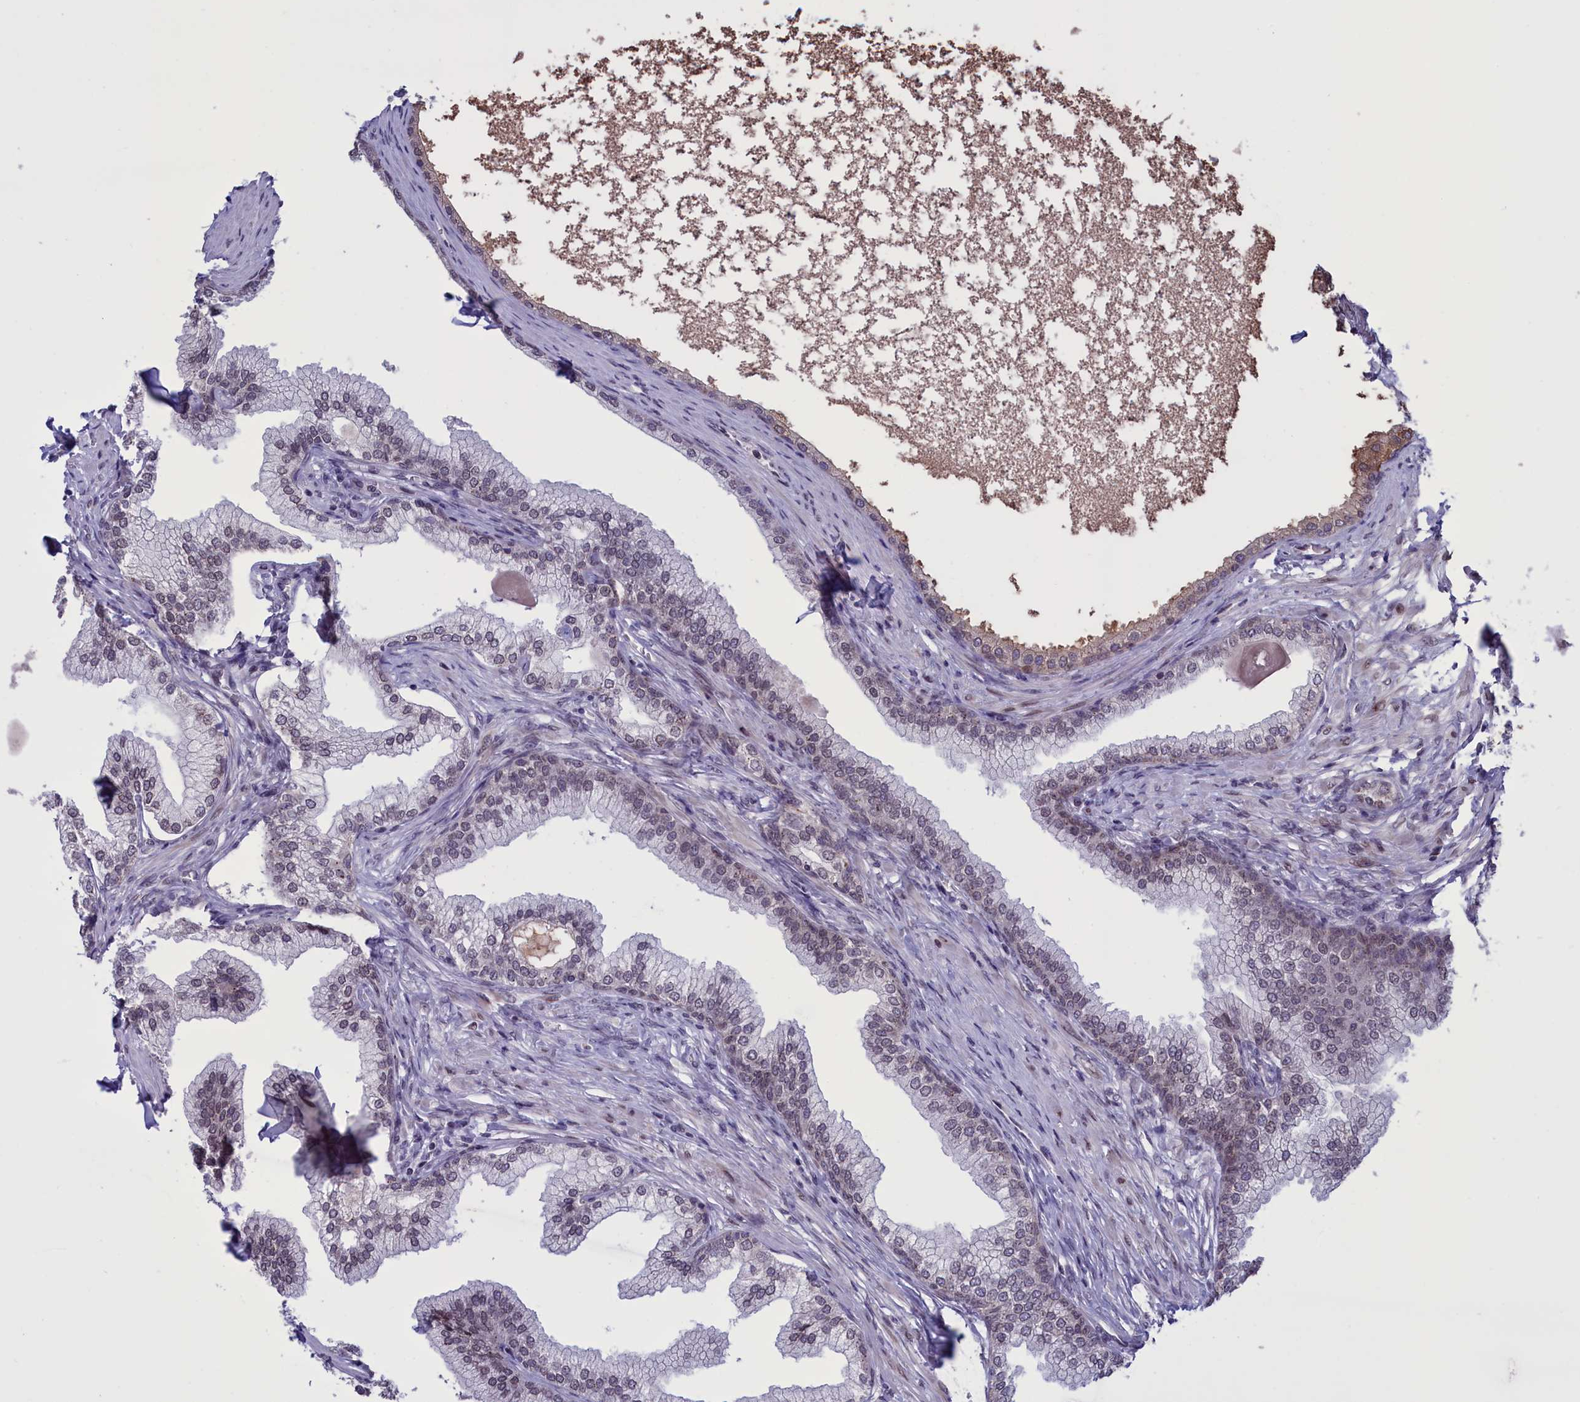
{"staining": {"intensity": "moderate", "quantity": "25%-75%", "location": "cytoplasmic/membranous"}, "tissue": "prostate", "cell_type": "Glandular cells", "image_type": "normal", "snomed": [{"axis": "morphology", "description": "Normal tissue, NOS"}, {"axis": "morphology", "description": "Urothelial carcinoma, Low grade"}, {"axis": "topography", "description": "Urinary bladder"}, {"axis": "topography", "description": "Prostate"}], "caption": "Immunohistochemical staining of normal prostate shows moderate cytoplasmic/membranous protein expression in approximately 25%-75% of glandular cells.", "gene": "PARS2", "patient": {"sex": "male", "age": 60}}